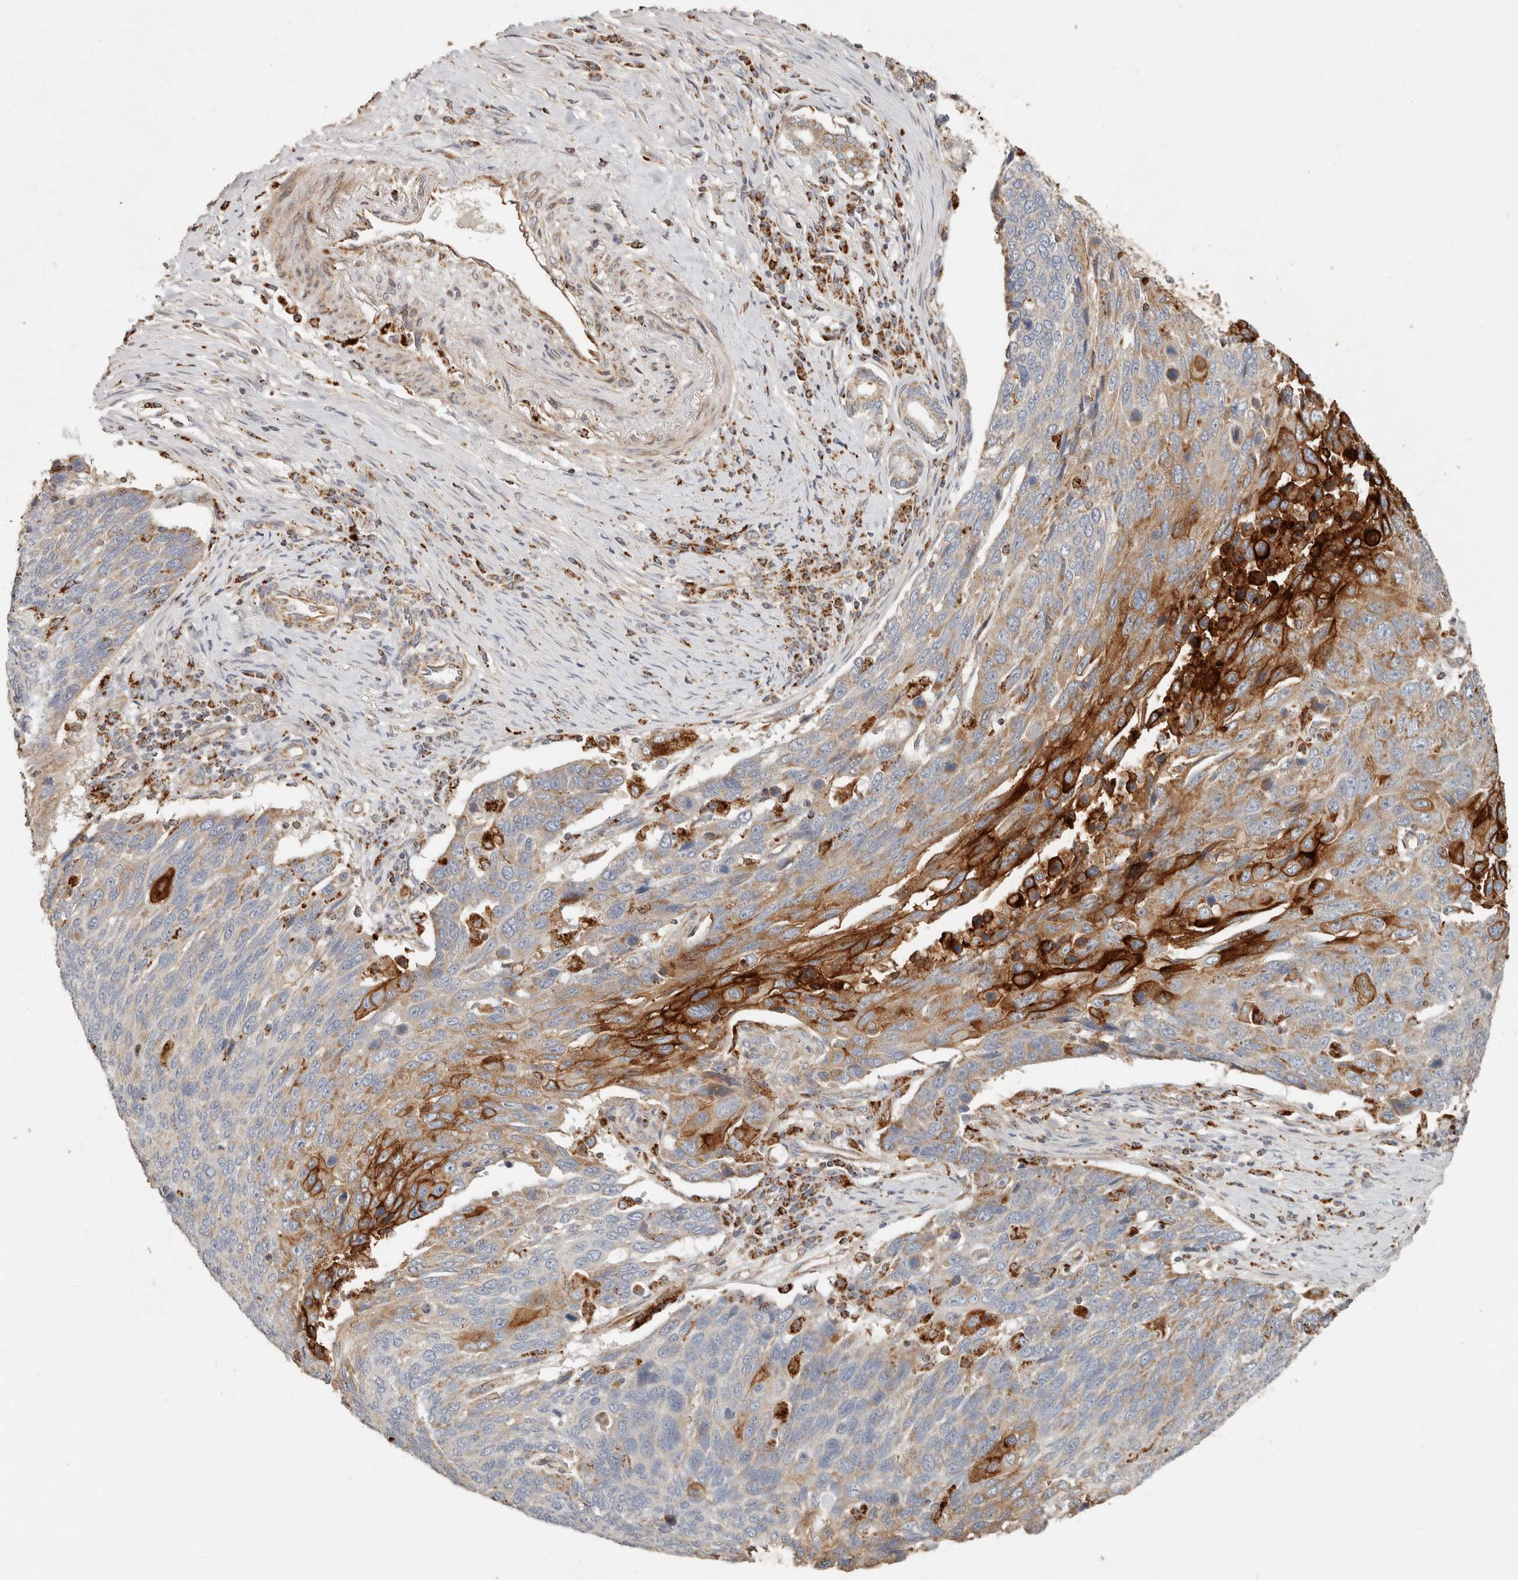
{"staining": {"intensity": "strong", "quantity": "<25%", "location": "cytoplasmic/membranous"}, "tissue": "lung cancer", "cell_type": "Tumor cells", "image_type": "cancer", "snomed": [{"axis": "morphology", "description": "Squamous cell carcinoma, NOS"}, {"axis": "topography", "description": "Lung"}], "caption": "Immunohistochemistry micrograph of neoplastic tissue: lung squamous cell carcinoma stained using immunohistochemistry (IHC) exhibits medium levels of strong protein expression localized specifically in the cytoplasmic/membranous of tumor cells, appearing as a cytoplasmic/membranous brown color.", "gene": "ARHGEF10L", "patient": {"sex": "male", "age": 66}}